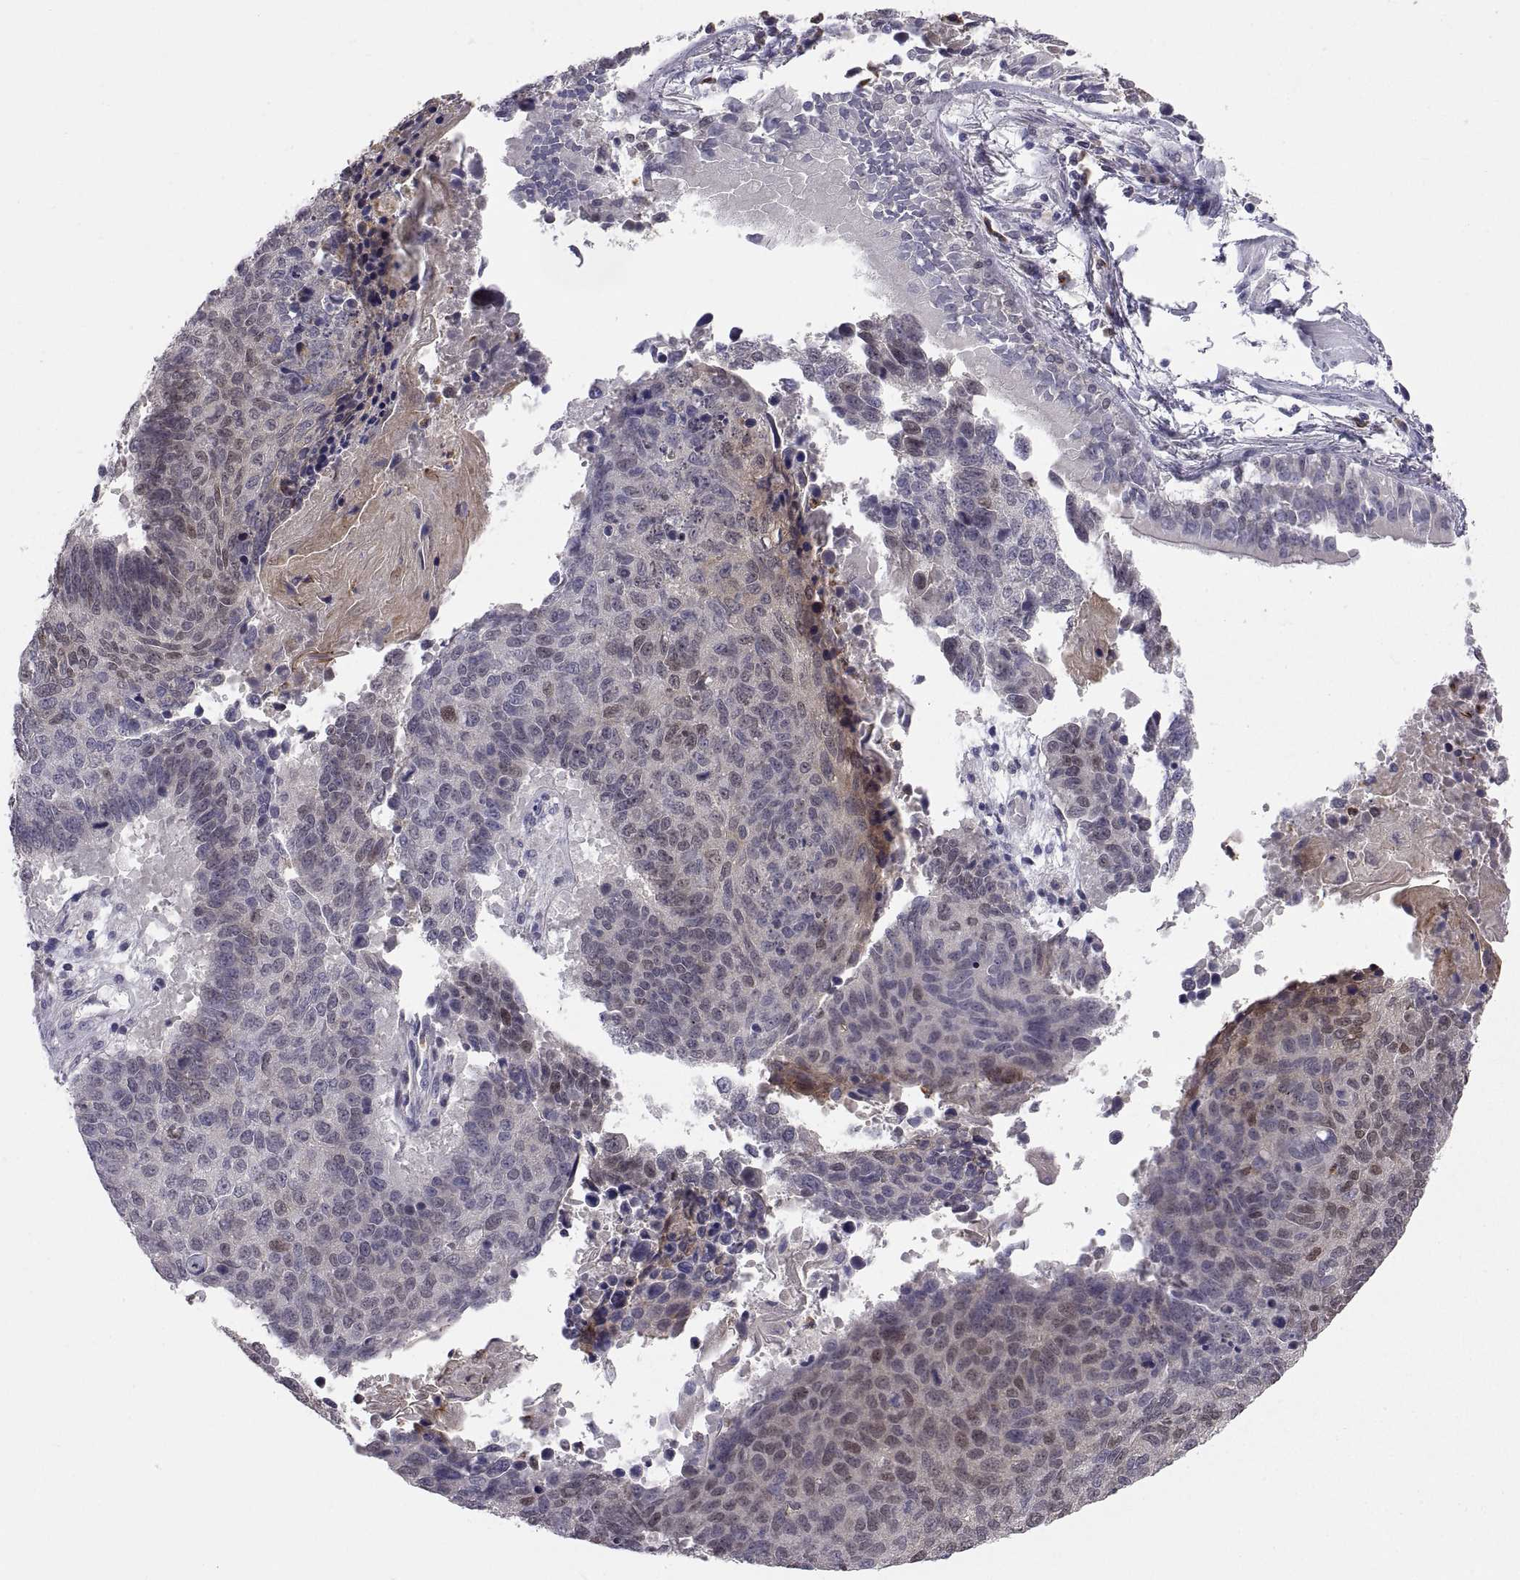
{"staining": {"intensity": "moderate", "quantity": "<25%", "location": "cytoplasmic/membranous,nuclear"}, "tissue": "lung cancer", "cell_type": "Tumor cells", "image_type": "cancer", "snomed": [{"axis": "morphology", "description": "Squamous cell carcinoma, NOS"}, {"axis": "topography", "description": "Lung"}], "caption": "The photomicrograph displays staining of lung cancer (squamous cell carcinoma), revealing moderate cytoplasmic/membranous and nuclear protein expression (brown color) within tumor cells.", "gene": "PKP1", "patient": {"sex": "male", "age": 73}}